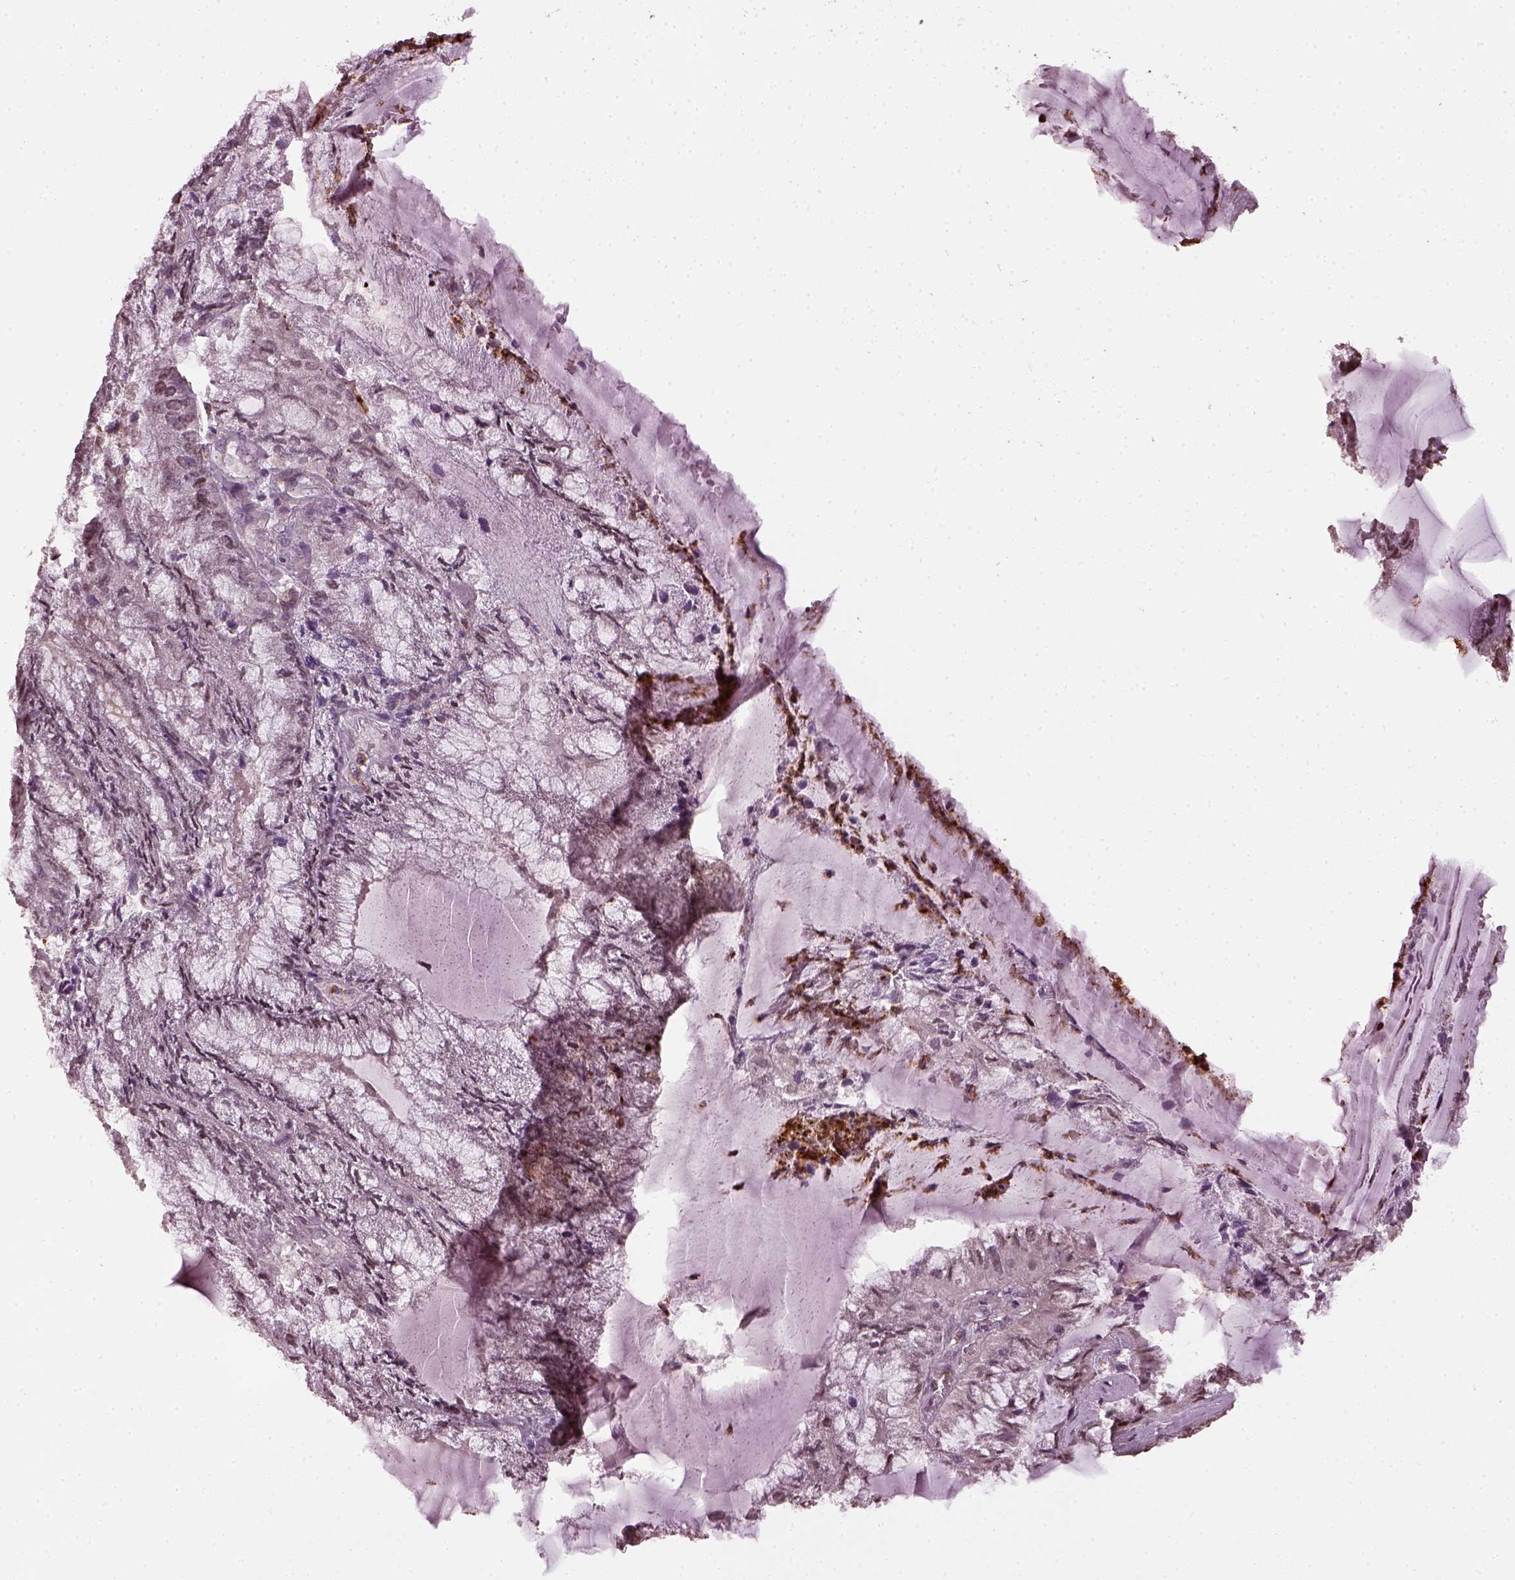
{"staining": {"intensity": "negative", "quantity": "none", "location": "none"}, "tissue": "endometrial cancer", "cell_type": "Tumor cells", "image_type": "cancer", "snomed": [{"axis": "morphology", "description": "Carcinoma, NOS"}, {"axis": "topography", "description": "Endometrium"}], "caption": "Carcinoma (endometrial) was stained to show a protein in brown. There is no significant staining in tumor cells.", "gene": "RUFY3", "patient": {"sex": "female", "age": 62}}